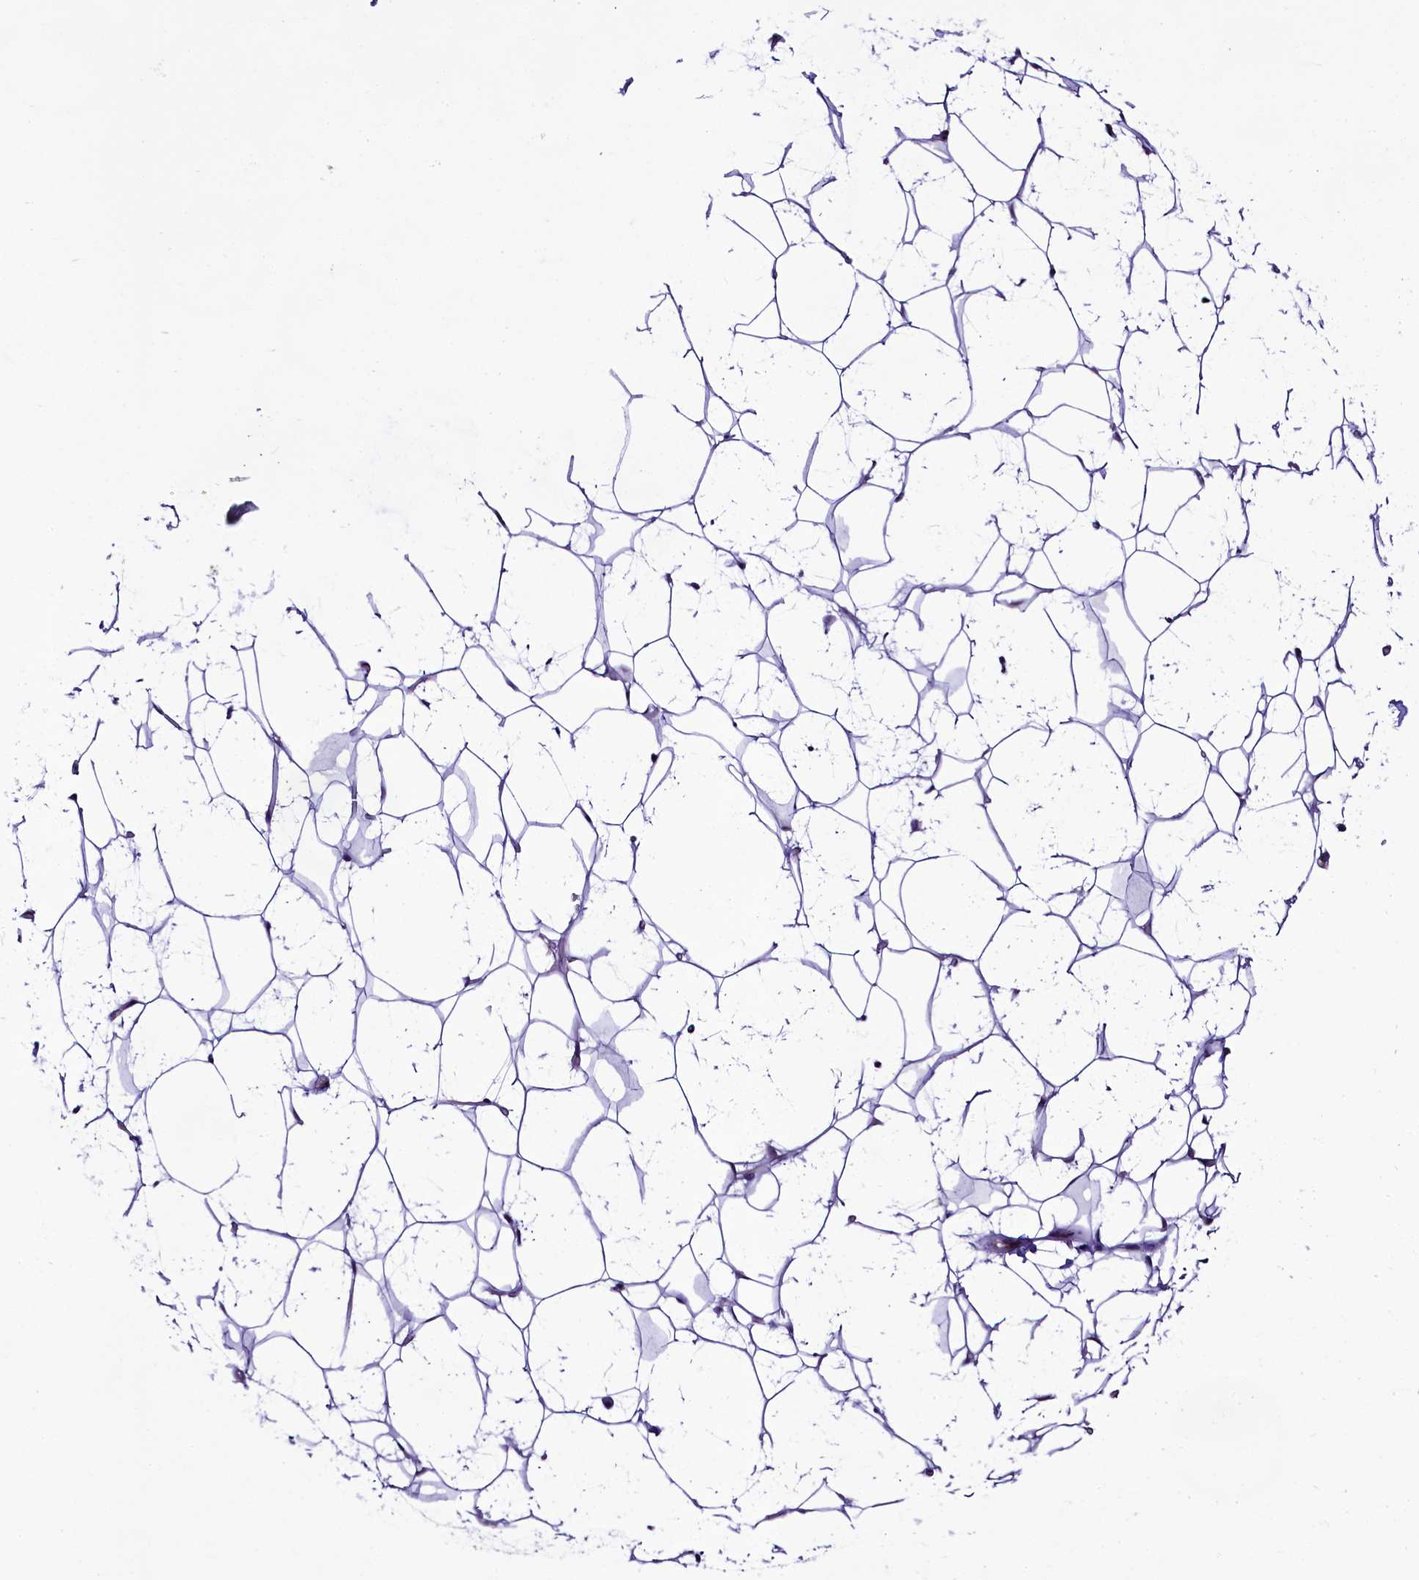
{"staining": {"intensity": "negative", "quantity": "none", "location": "none"}, "tissue": "adipose tissue", "cell_type": "Adipocytes", "image_type": "normal", "snomed": [{"axis": "morphology", "description": "Normal tissue, NOS"}, {"axis": "topography", "description": "Breast"}], "caption": "Immunohistochemistry (IHC) histopathology image of benign human adipose tissue stained for a protein (brown), which displays no positivity in adipocytes. (Immunohistochemistry, brightfield microscopy, high magnification).", "gene": "CCDC106", "patient": {"sex": "female", "age": 26}}